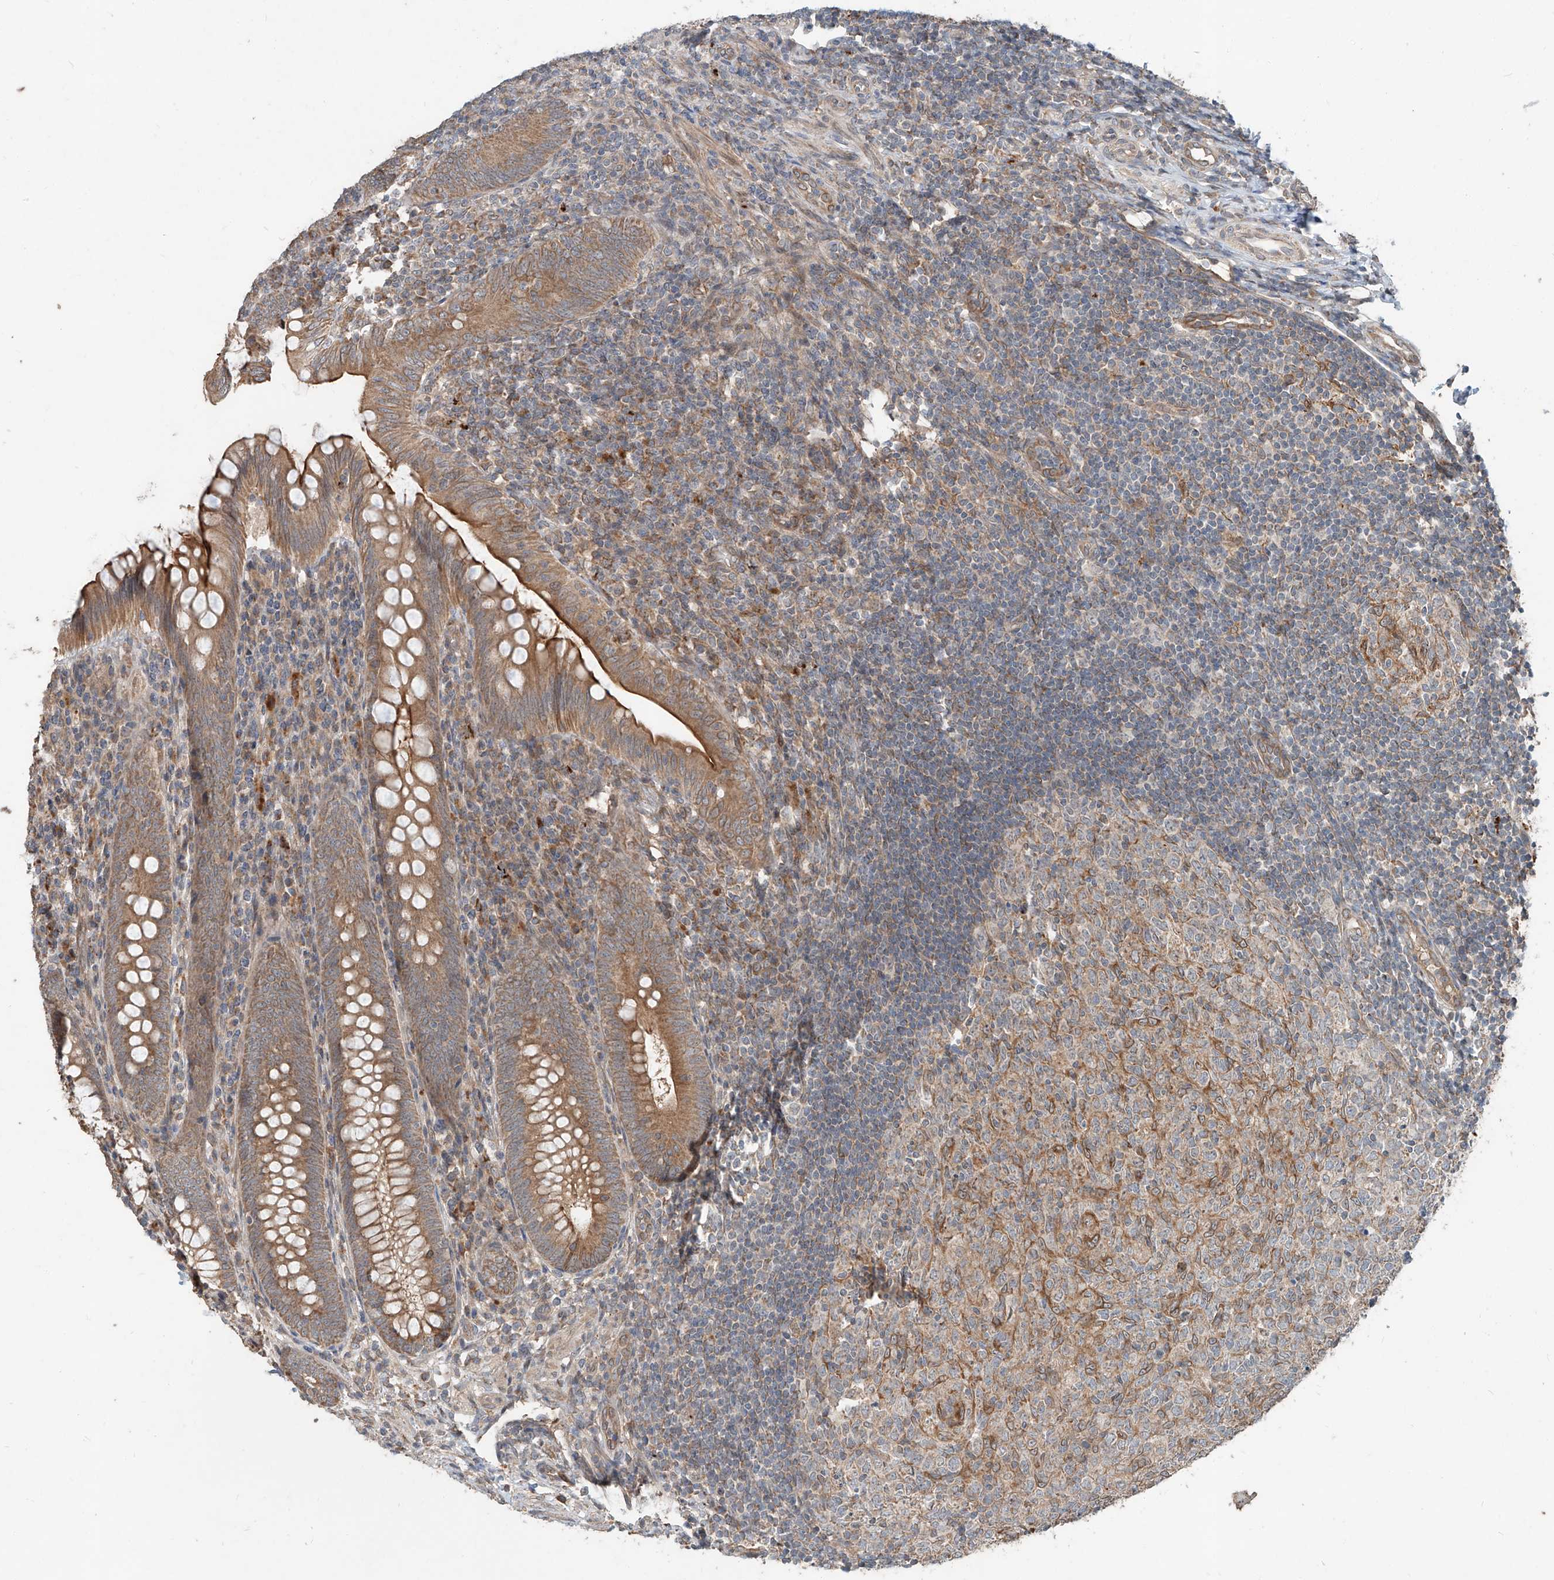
{"staining": {"intensity": "strong", "quantity": ">75%", "location": "cytoplasmic/membranous"}, "tissue": "appendix", "cell_type": "Glandular cells", "image_type": "normal", "snomed": [{"axis": "morphology", "description": "Normal tissue, NOS"}, {"axis": "topography", "description": "Appendix"}], "caption": "Strong cytoplasmic/membranous positivity is present in about >75% of glandular cells in normal appendix. (Stains: DAB (3,3'-diaminobenzidine) in brown, nuclei in blue, Microscopy: brightfield microscopy at high magnification).", "gene": "STX19", "patient": {"sex": "male", "age": 14}}